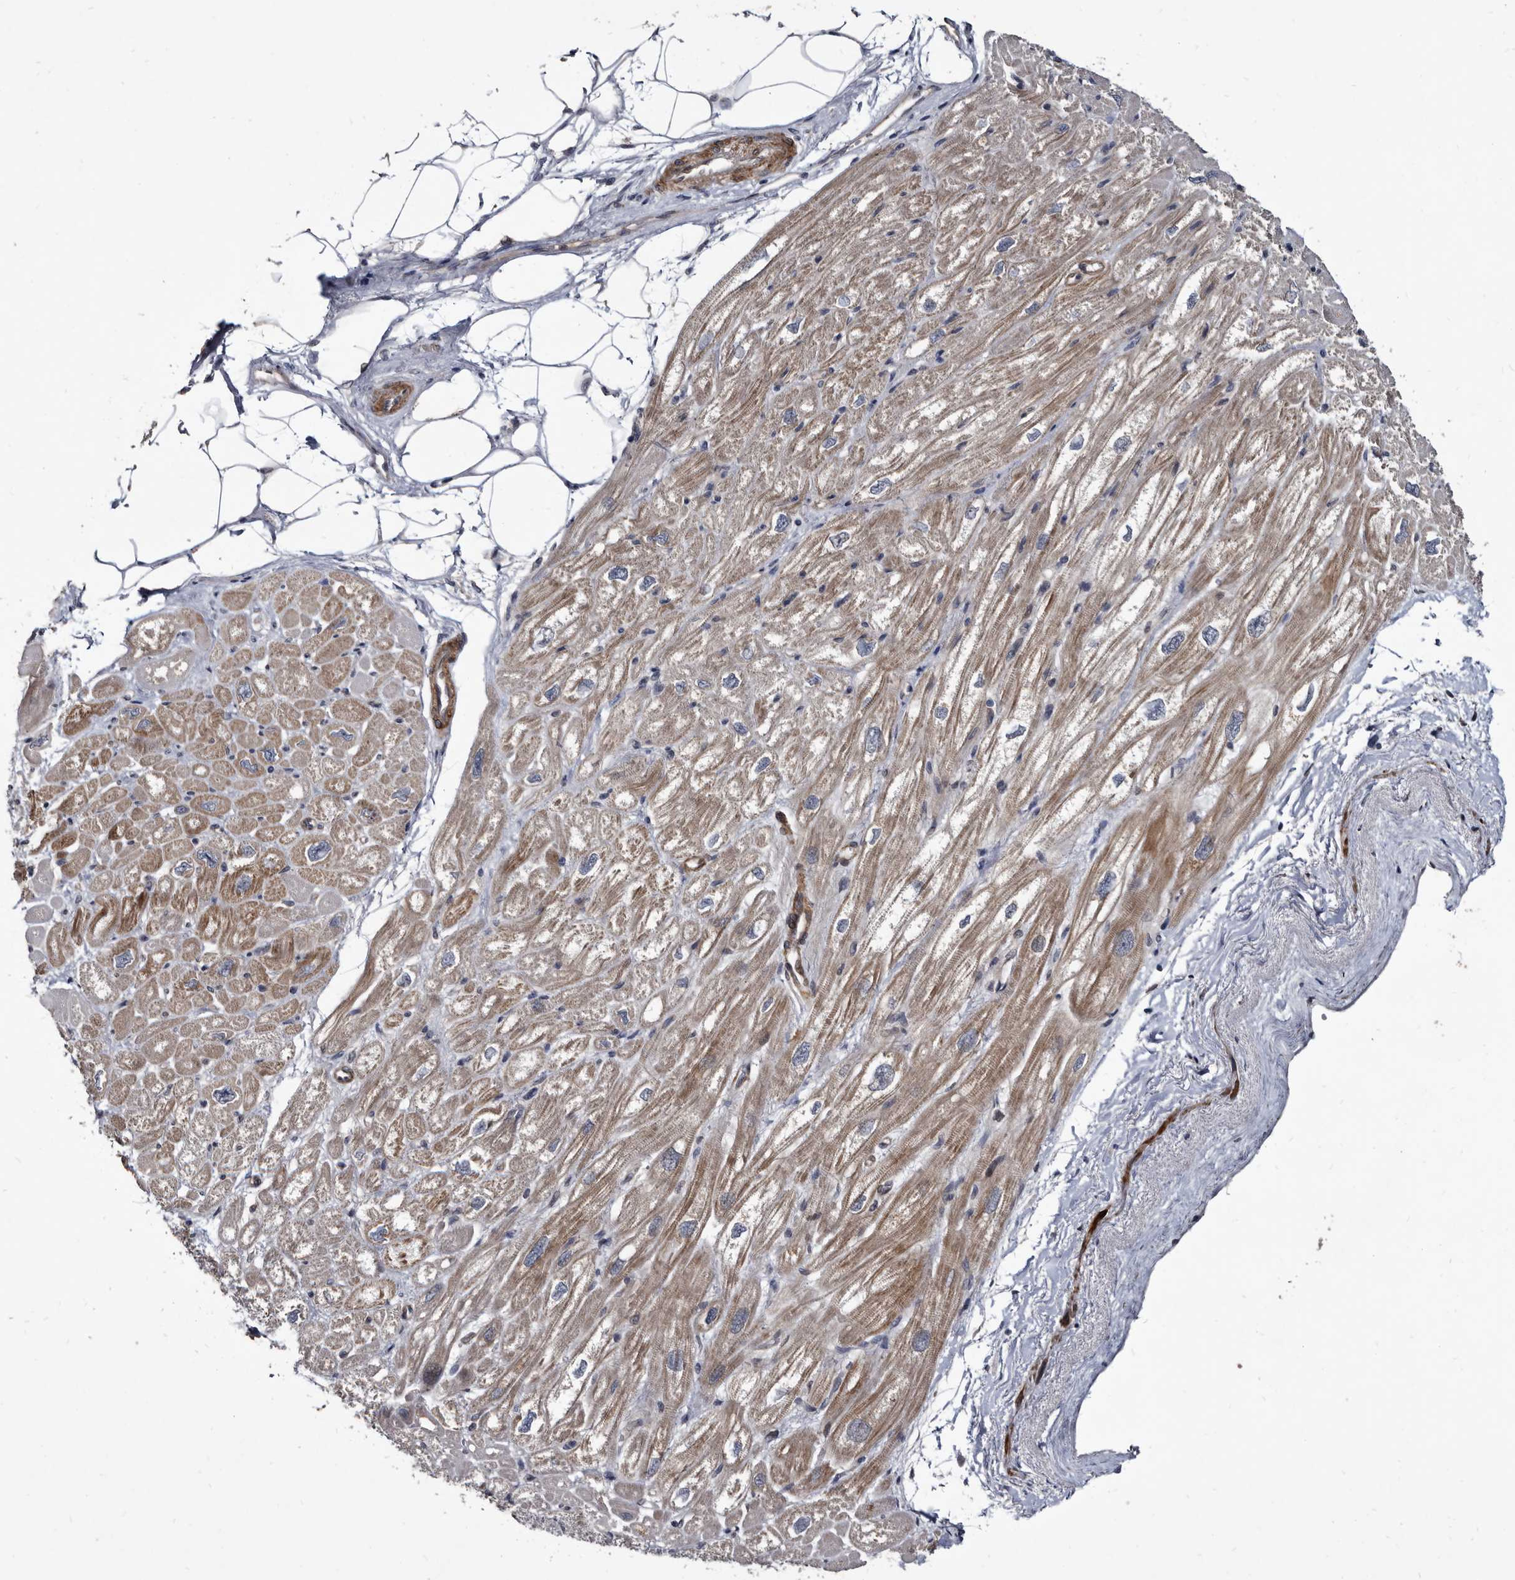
{"staining": {"intensity": "moderate", "quantity": ">75%", "location": "cytoplasmic/membranous"}, "tissue": "heart muscle", "cell_type": "Cardiomyocytes", "image_type": "normal", "snomed": [{"axis": "morphology", "description": "Normal tissue, NOS"}, {"axis": "topography", "description": "Heart"}], "caption": "Immunohistochemical staining of unremarkable human heart muscle reveals moderate cytoplasmic/membranous protein expression in about >75% of cardiomyocytes. (Brightfield microscopy of DAB IHC at high magnification).", "gene": "PROM1", "patient": {"sex": "male", "age": 50}}